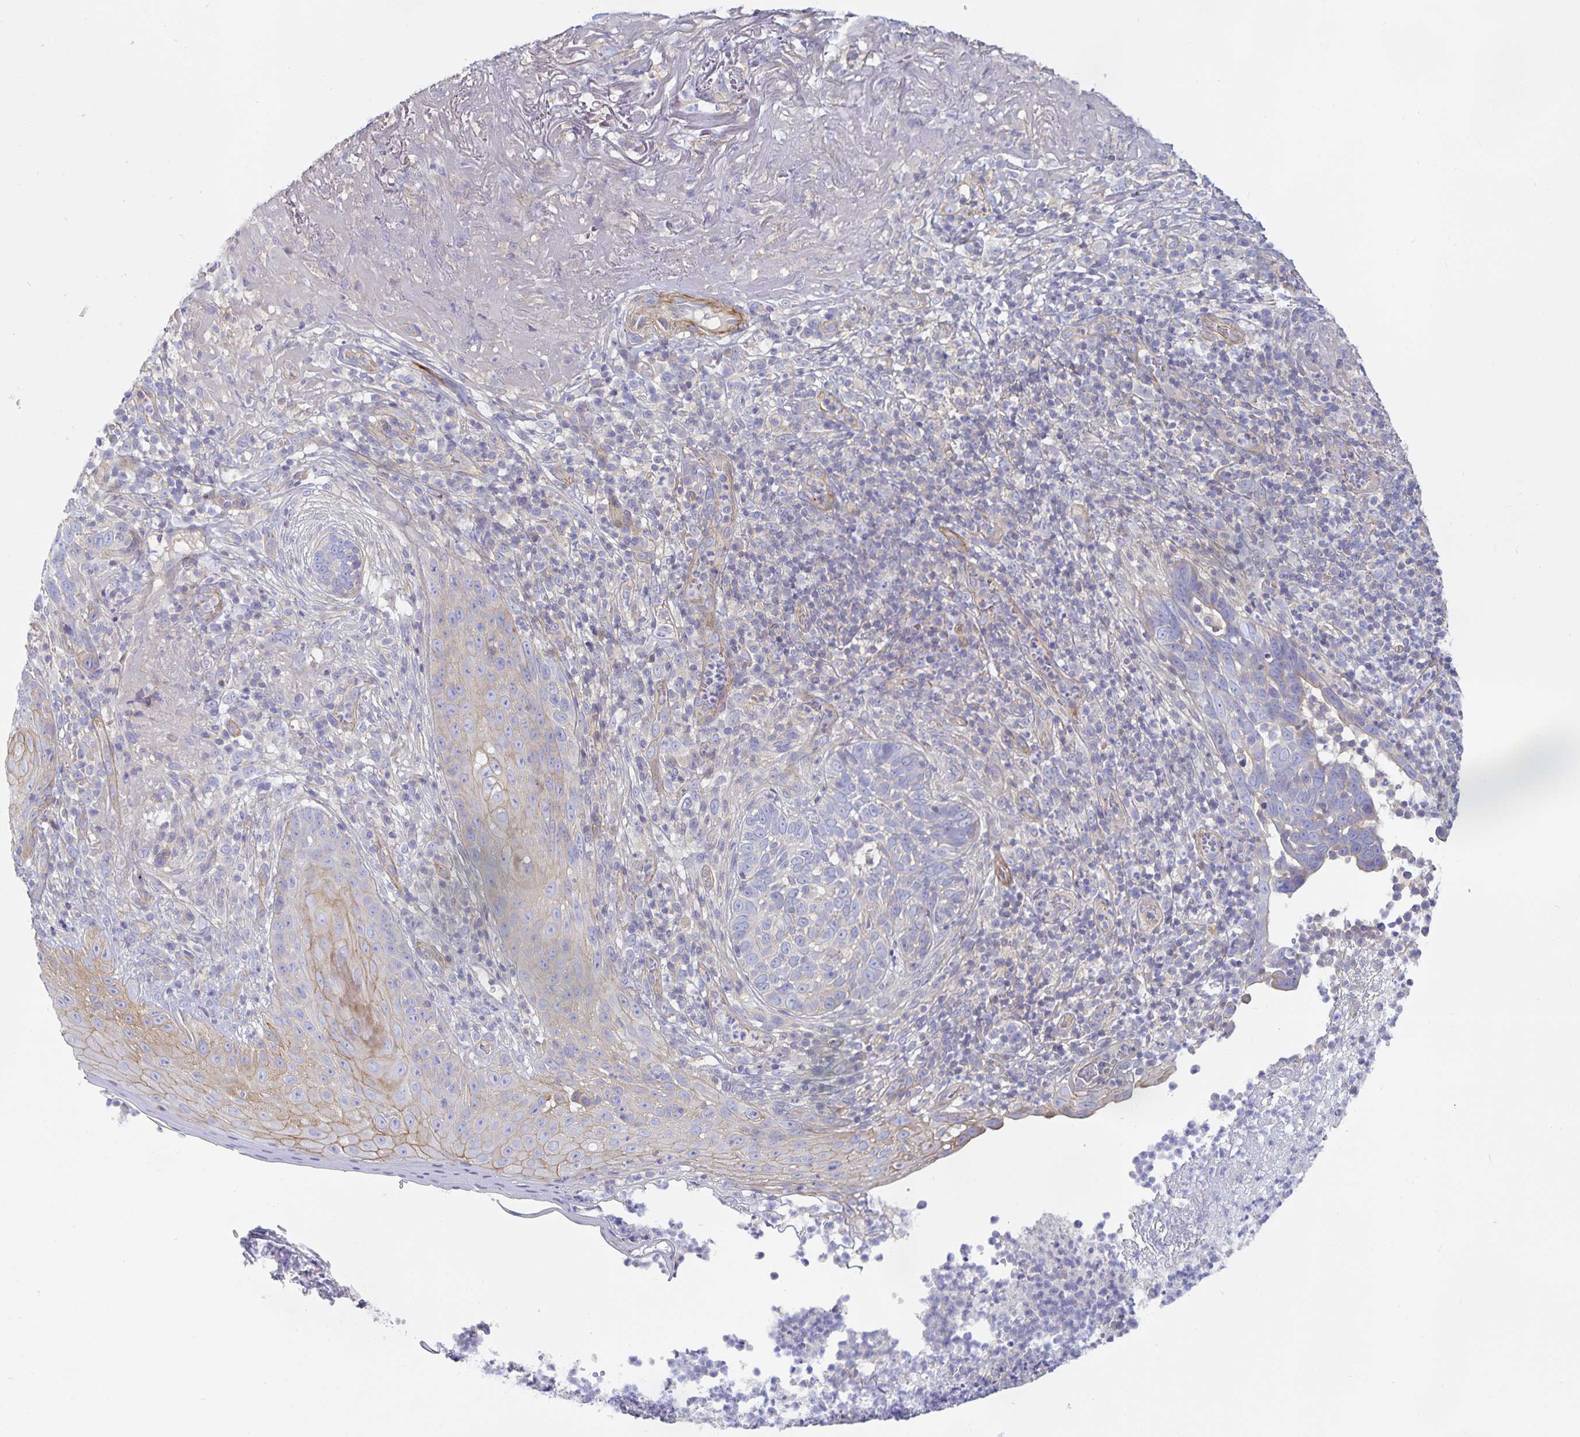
{"staining": {"intensity": "negative", "quantity": "none", "location": "none"}, "tissue": "skin cancer", "cell_type": "Tumor cells", "image_type": "cancer", "snomed": [{"axis": "morphology", "description": "Basal cell carcinoma"}, {"axis": "topography", "description": "Skin"}, {"axis": "topography", "description": "Skin of face"}], "caption": "DAB (3,3'-diaminobenzidine) immunohistochemical staining of basal cell carcinoma (skin) displays no significant positivity in tumor cells.", "gene": "METTL22", "patient": {"sex": "female", "age": 95}}